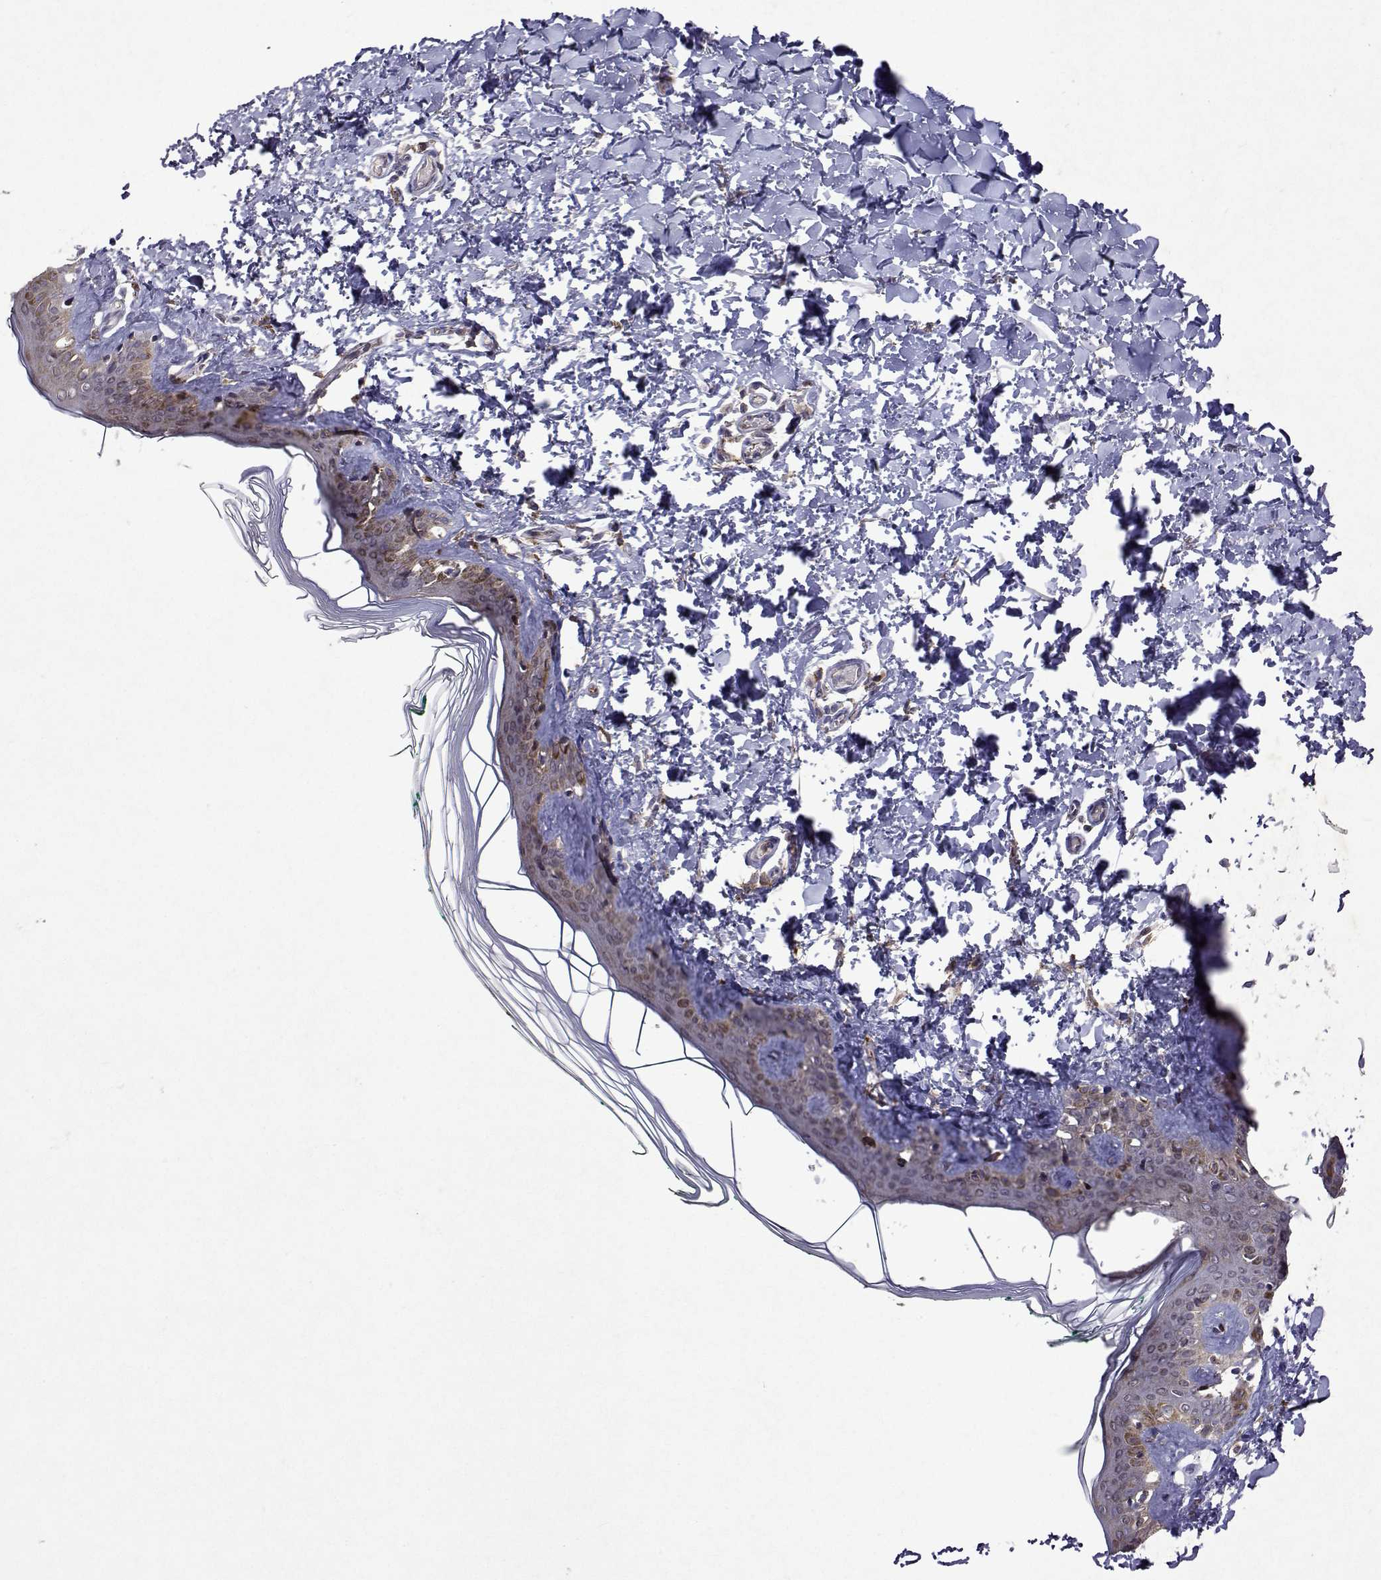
{"staining": {"intensity": "moderate", "quantity": "<25%", "location": "cytoplasmic/membranous"}, "tissue": "skin", "cell_type": "Fibroblasts", "image_type": "normal", "snomed": [{"axis": "morphology", "description": "Normal tissue, NOS"}, {"axis": "topography", "description": "Skin"}, {"axis": "topography", "description": "Peripheral nerve tissue"}], "caption": "Brown immunohistochemical staining in normal skin displays moderate cytoplasmic/membranous positivity in about <25% of fibroblasts. (brown staining indicates protein expression, while blue staining denotes nuclei).", "gene": "TARBP2", "patient": {"sex": "female", "age": 45}}